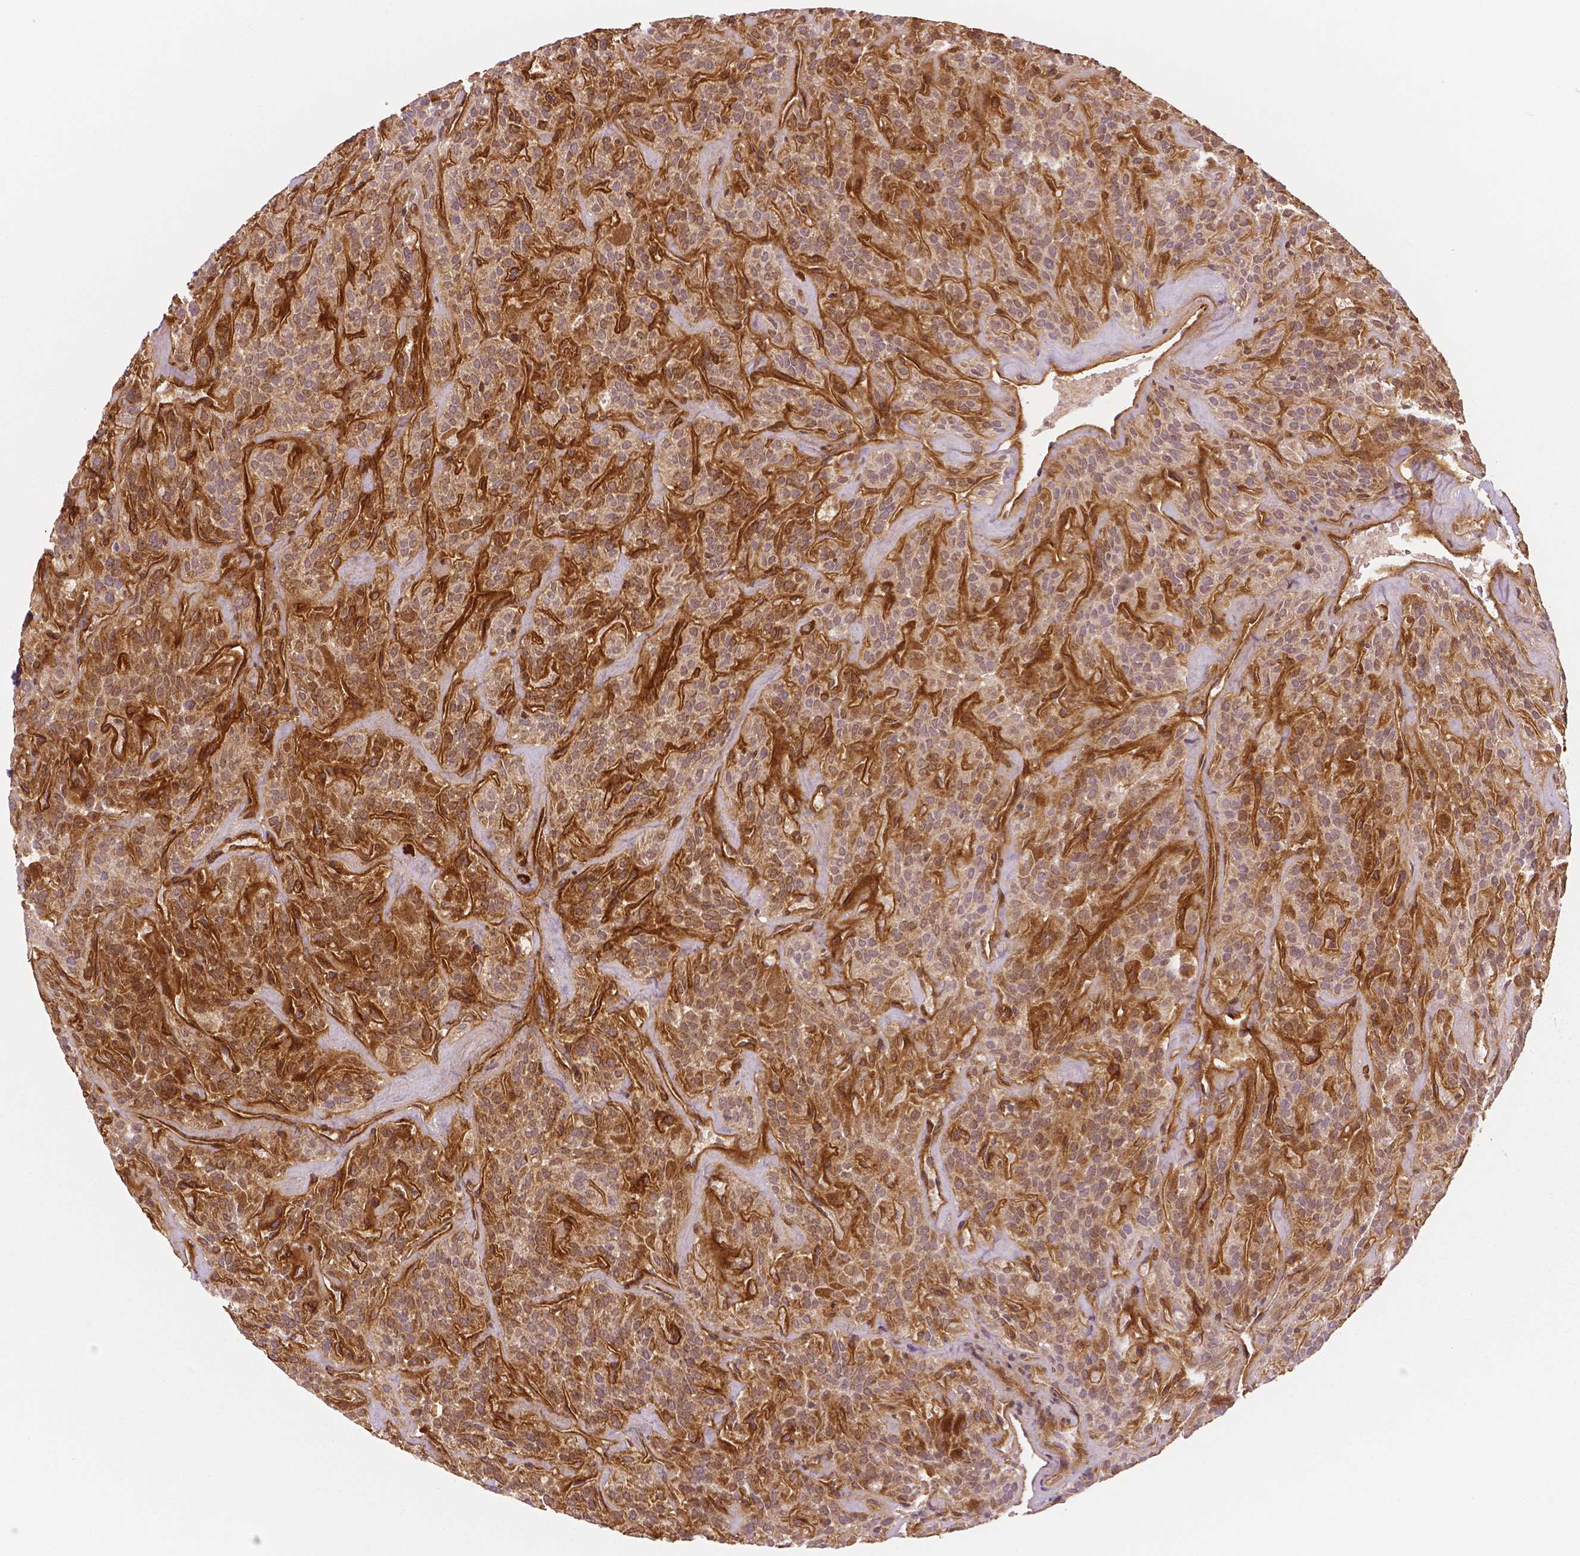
{"staining": {"intensity": "weak", "quantity": "25%-75%", "location": "cytoplasmic/membranous,nuclear"}, "tissue": "thyroid cancer", "cell_type": "Tumor cells", "image_type": "cancer", "snomed": [{"axis": "morphology", "description": "Papillary adenocarcinoma, NOS"}, {"axis": "topography", "description": "Thyroid gland"}], "caption": "Protein expression analysis of human thyroid cancer reveals weak cytoplasmic/membranous and nuclear positivity in approximately 25%-75% of tumor cells.", "gene": "FLT1", "patient": {"sex": "female", "age": 45}}